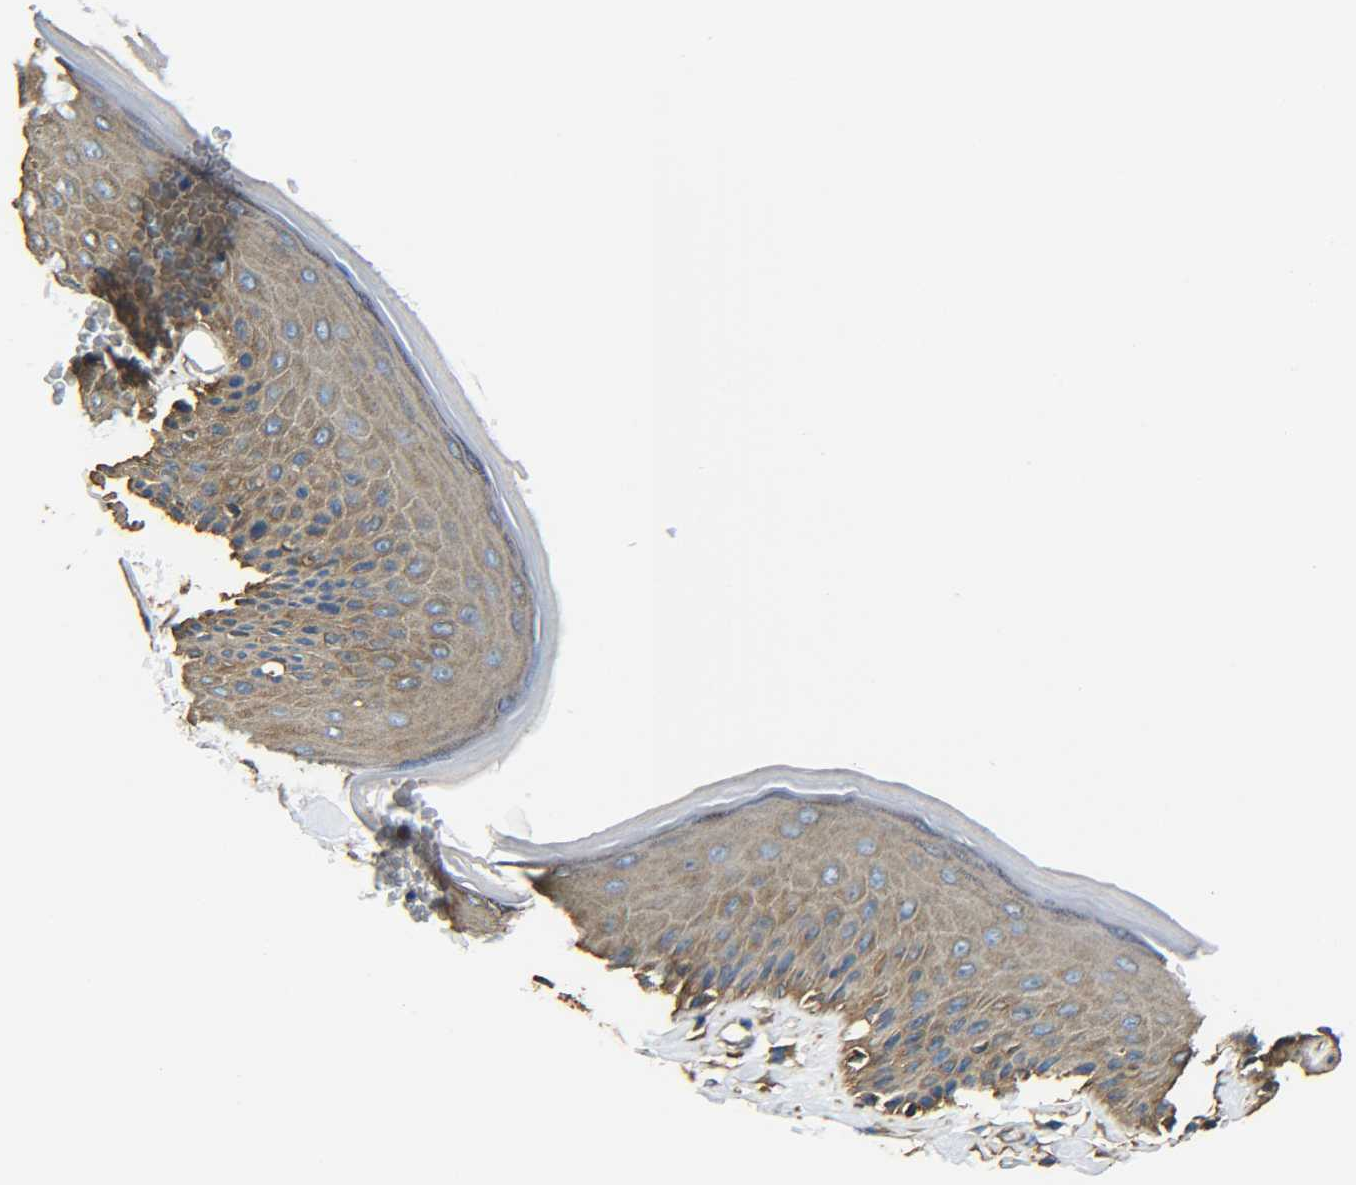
{"staining": {"intensity": "moderate", "quantity": ">75%", "location": "cytoplasmic/membranous"}, "tissue": "skin", "cell_type": "Epidermal cells", "image_type": "normal", "snomed": [{"axis": "morphology", "description": "Normal tissue, NOS"}, {"axis": "topography", "description": "Vulva"}], "caption": "An image of skin stained for a protein exhibits moderate cytoplasmic/membranous brown staining in epidermal cells. (DAB (3,3'-diaminobenzidine) IHC with brightfield microscopy, high magnification).", "gene": "TUBB", "patient": {"sex": "female", "age": 73}}